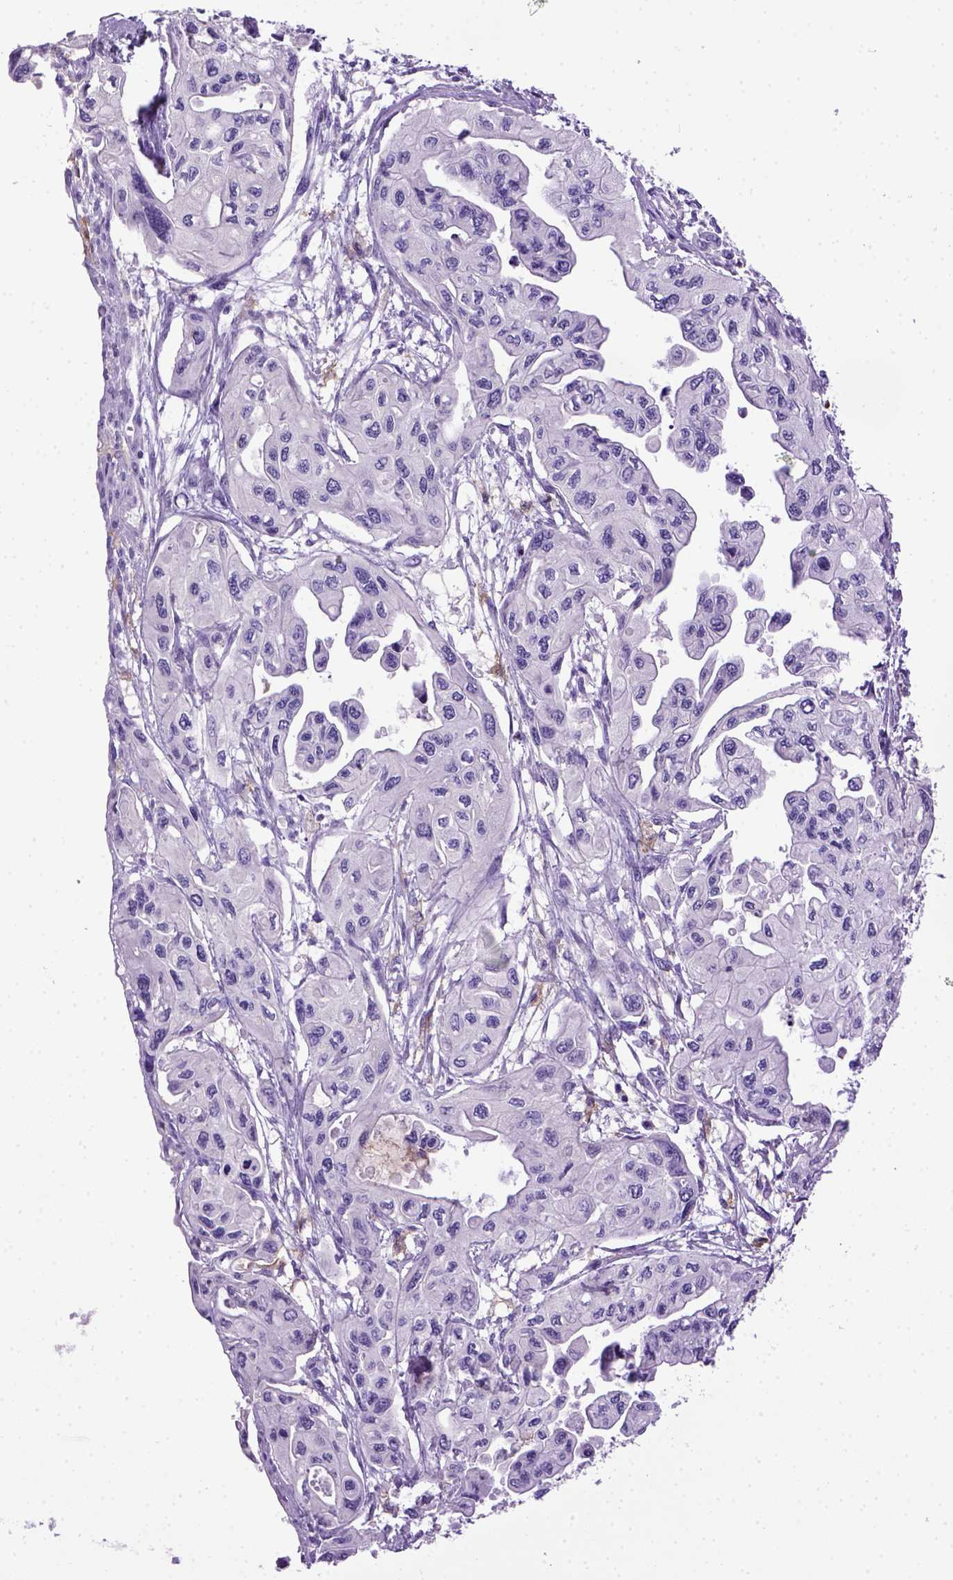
{"staining": {"intensity": "negative", "quantity": "none", "location": "none"}, "tissue": "pancreatic cancer", "cell_type": "Tumor cells", "image_type": "cancer", "snomed": [{"axis": "morphology", "description": "Adenocarcinoma, NOS"}, {"axis": "topography", "description": "Pancreas"}], "caption": "There is no significant staining in tumor cells of pancreatic cancer.", "gene": "ITGAX", "patient": {"sex": "female", "age": 76}}